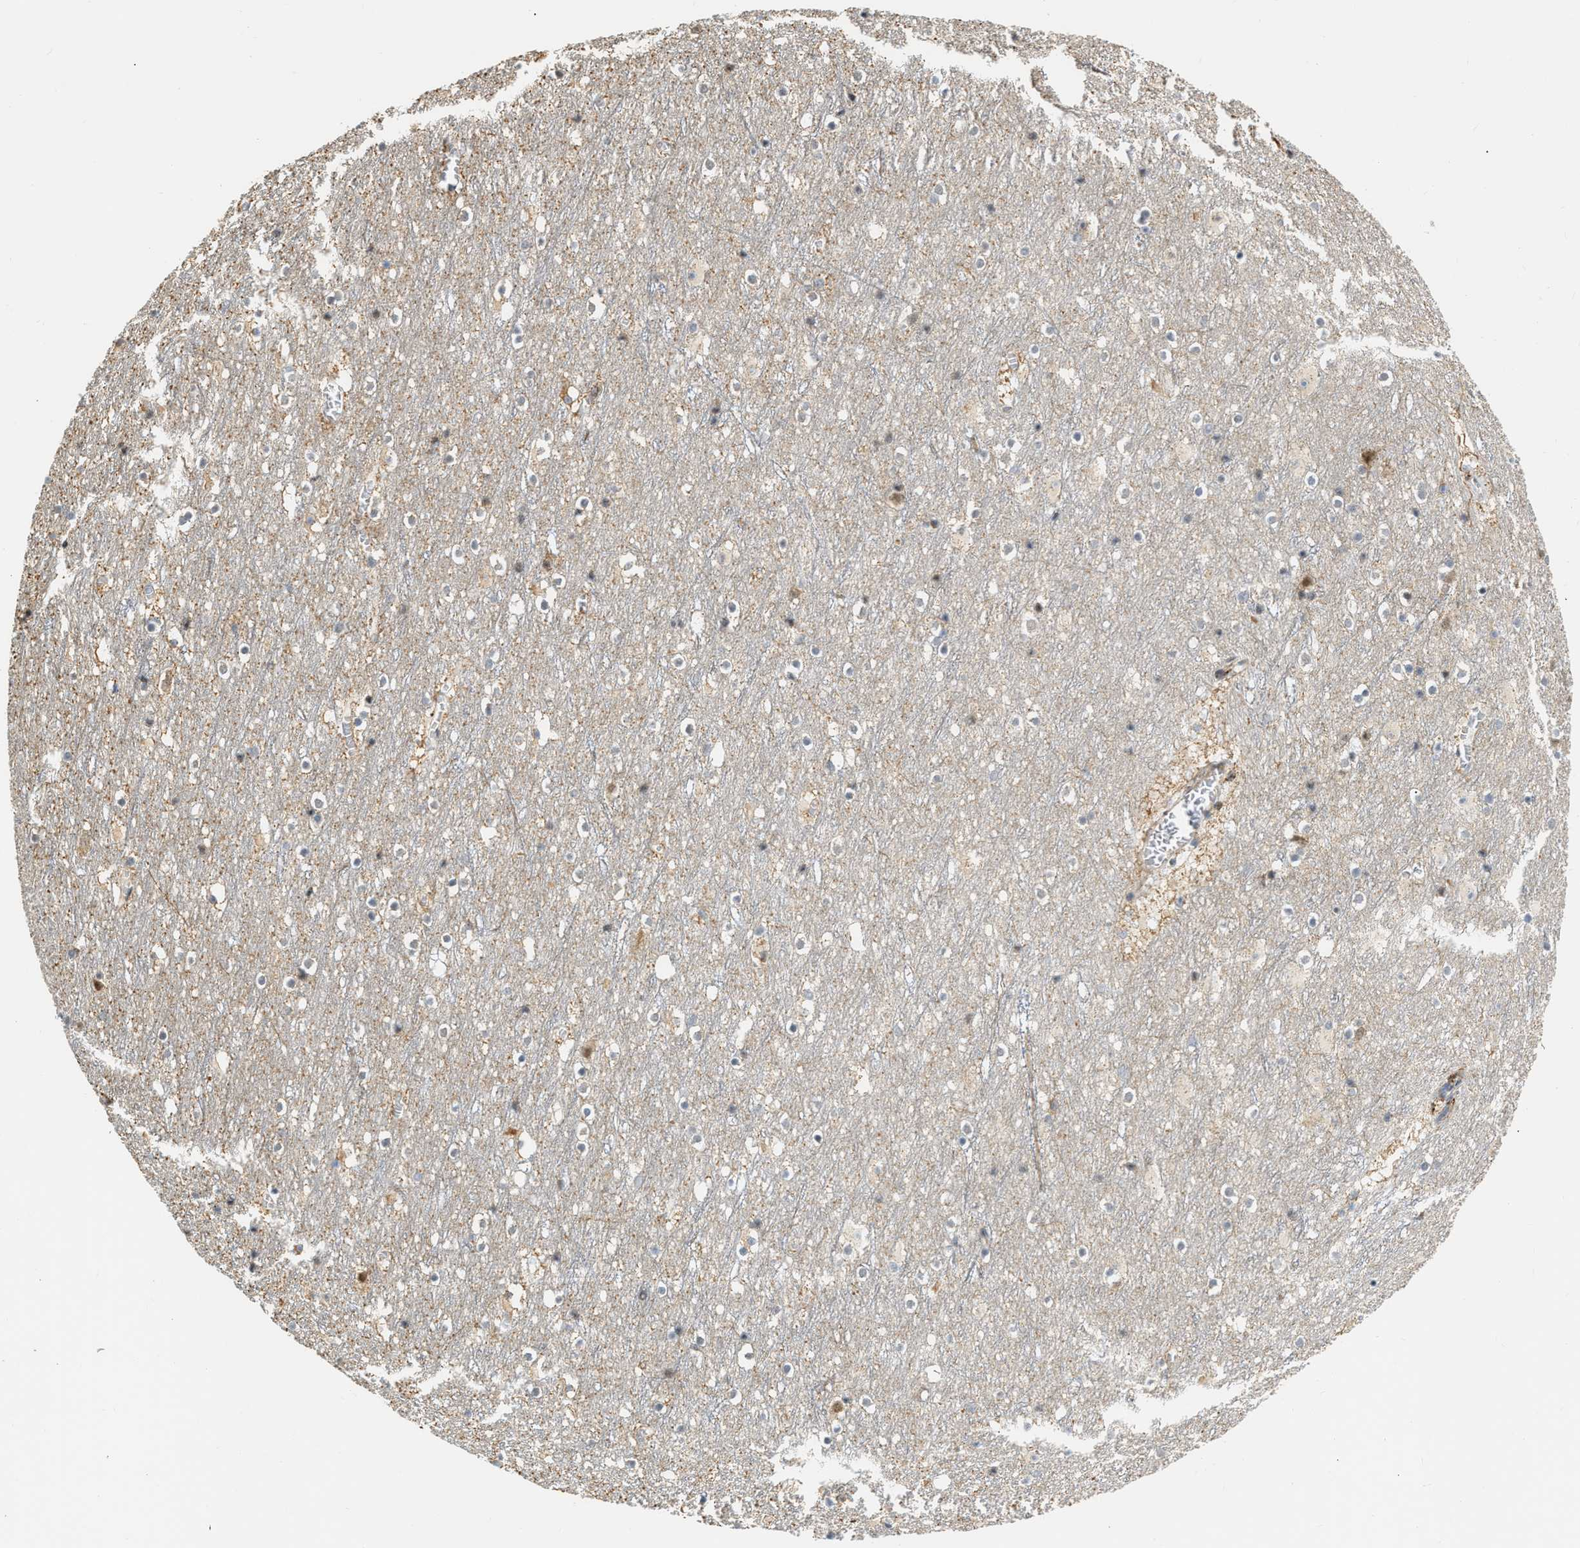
{"staining": {"intensity": "weak", "quantity": "<25%", "location": "cytoplasmic/membranous"}, "tissue": "cerebral cortex", "cell_type": "Endothelial cells", "image_type": "normal", "snomed": [{"axis": "morphology", "description": "Normal tissue, NOS"}, {"axis": "topography", "description": "Cerebral cortex"}], "caption": "Benign cerebral cortex was stained to show a protein in brown. There is no significant expression in endothelial cells.", "gene": "DEPTOR", "patient": {"sex": "male", "age": 45}}